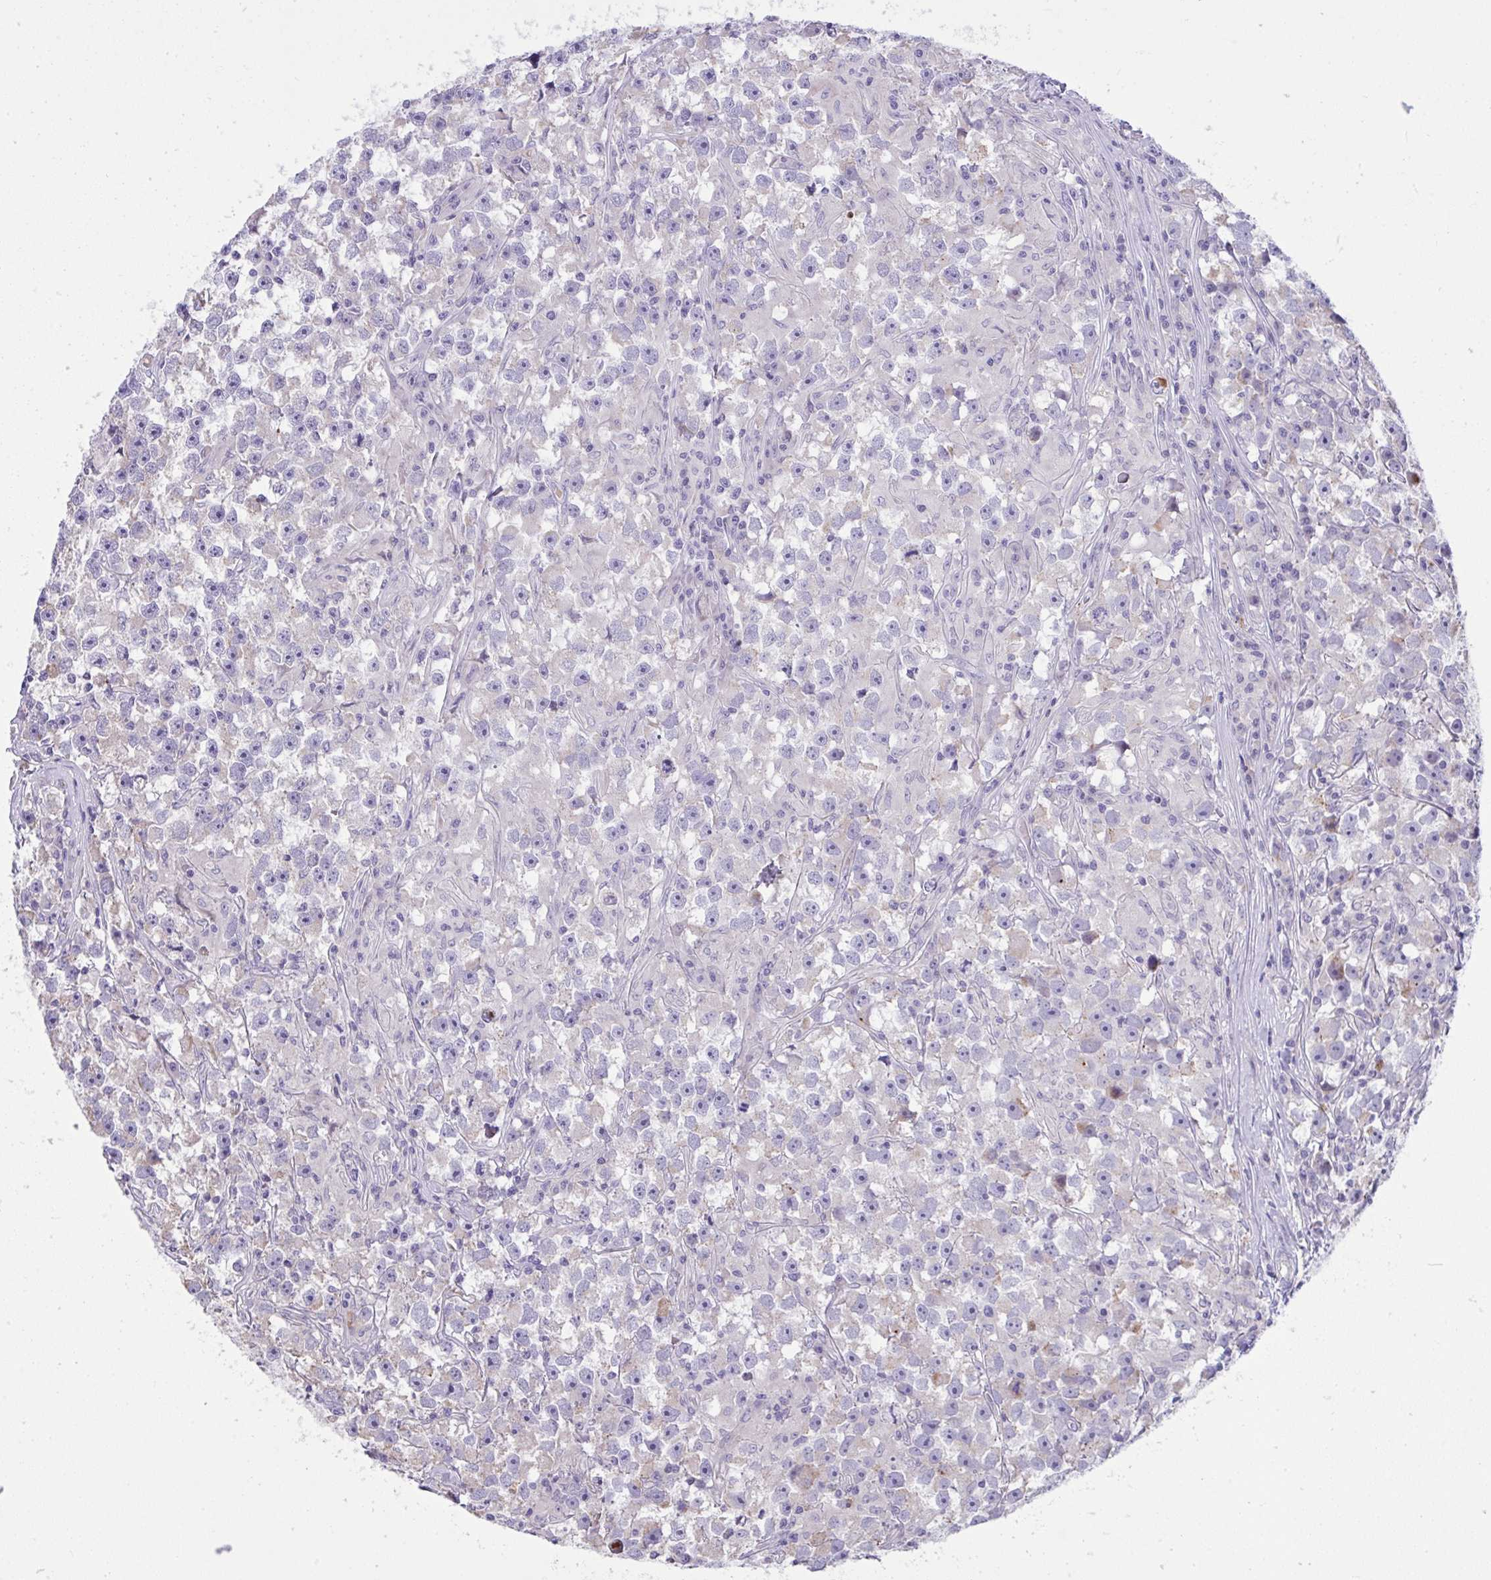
{"staining": {"intensity": "negative", "quantity": "none", "location": "none"}, "tissue": "testis cancer", "cell_type": "Tumor cells", "image_type": "cancer", "snomed": [{"axis": "morphology", "description": "Seminoma, NOS"}, {"axis": "topography", "description": "Testis"}], "caption": "Tumor cells show no significant expression in testis cancer (seminoma). Brightfield microscopy of IHC stained with DAB (brown) and hematoxylin (blue), captured at high magnification.", "gene": "WDR97", "patient": {"sex": "male", "age": 33}}